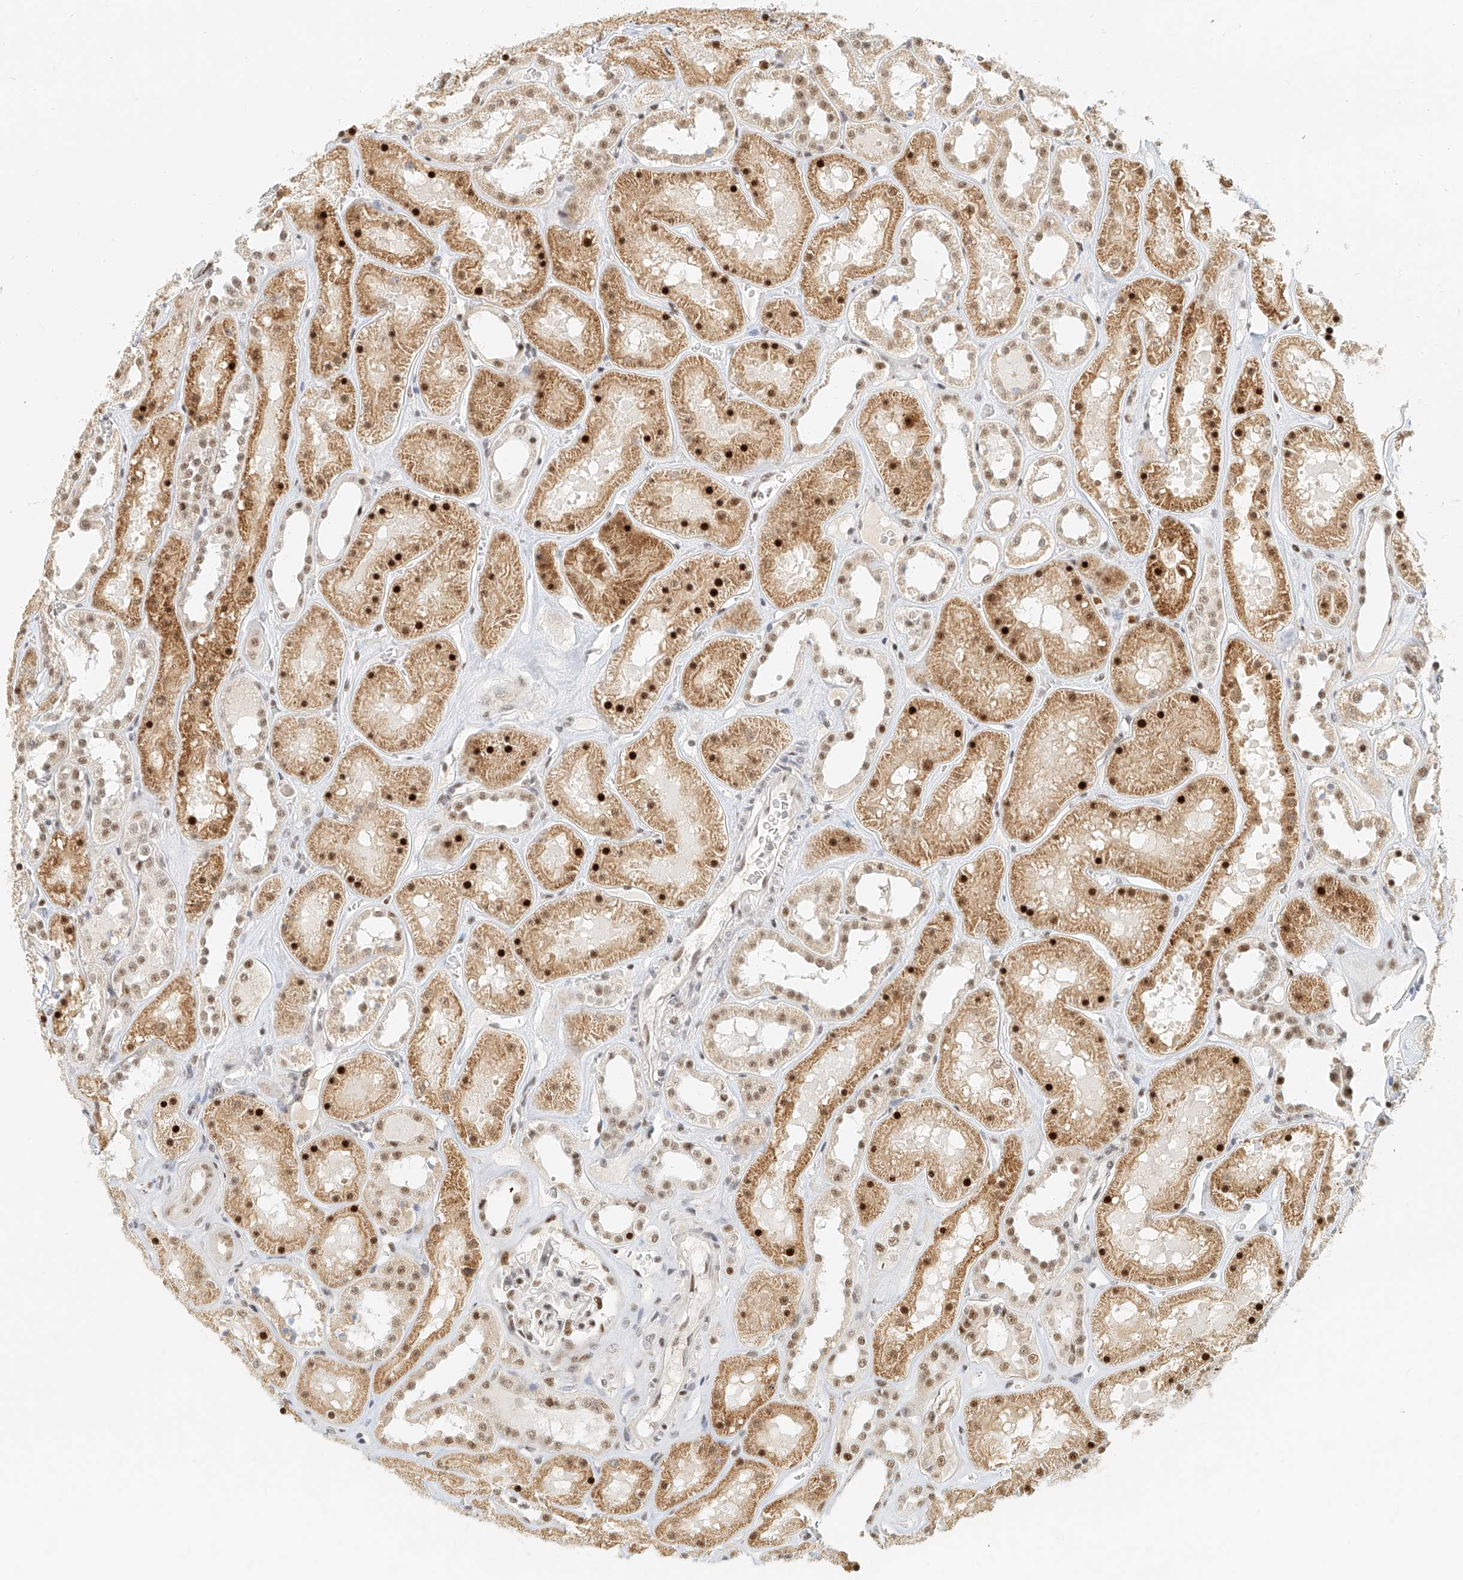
{"staining": {"intensity": "moderate", "quantity": "25%-75%", "location": "nuclear"}, "tissue": "kidney", "cell_type": "Cells in glomeruli", "image_type": "normal", "snomed": [{"axis": "morphology", "description": "Normal tissue, NOS"}, {"axis": "topography", "description": "Kidney"}], "caption": "Kidney stained with IHC displays moderate nuclear staining in approximately 25%-75% of cells in glomeruli. Using DAB (3,3'-diaminobenzidine) (brown) and hematoxylin (blue) stains, captured at high magnification using brightfield microscopy.", "gene": "CXorf58", "patient": {"sex": "female", "age": 41}}